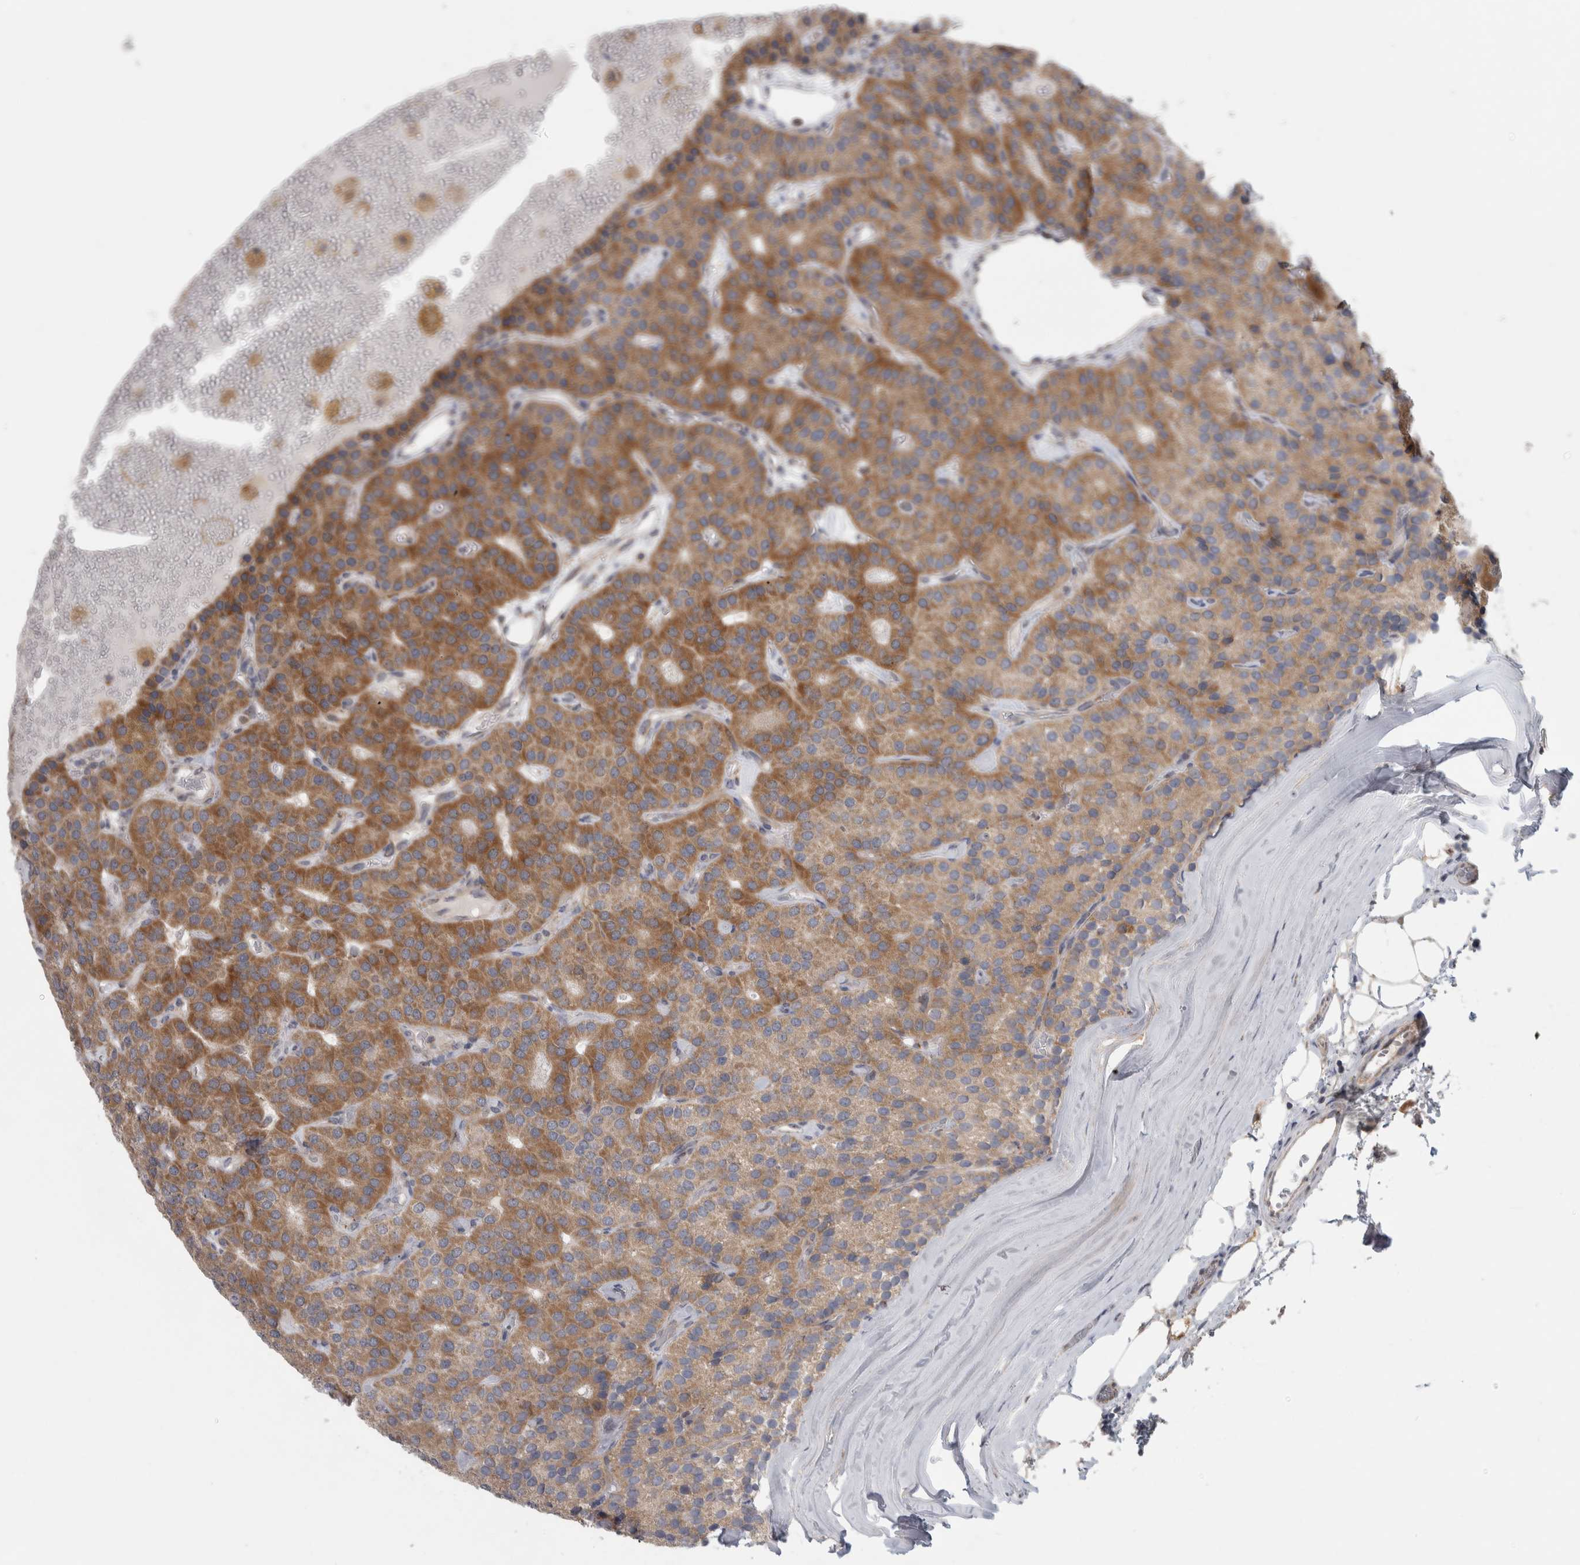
{"staining": {"intensity": "moderate", "quantity": "25%-75%", "location": "cytoplasmic/membranous"}, "tissue": "parathyroid gland", "cell_type": "Glandular cells", "image_type": "normal", "snomed": [{"axis": "morphology", "description": "Normal tissue, NOS"}, {"axis": "morphology", "description": "Adenoma, NOS"}, {"axis": "topography", "description": "Parathyroid gland"}], "caption": "An immunohistochemistry photomicrograph of normal tissue is shown. Protein staining in brown shows moderate cytoplasmic/membranous positivity in parathyroid gland within glandular cells.", "gene": "RAB18", "patient": {"sex": "female", "age": 86}}